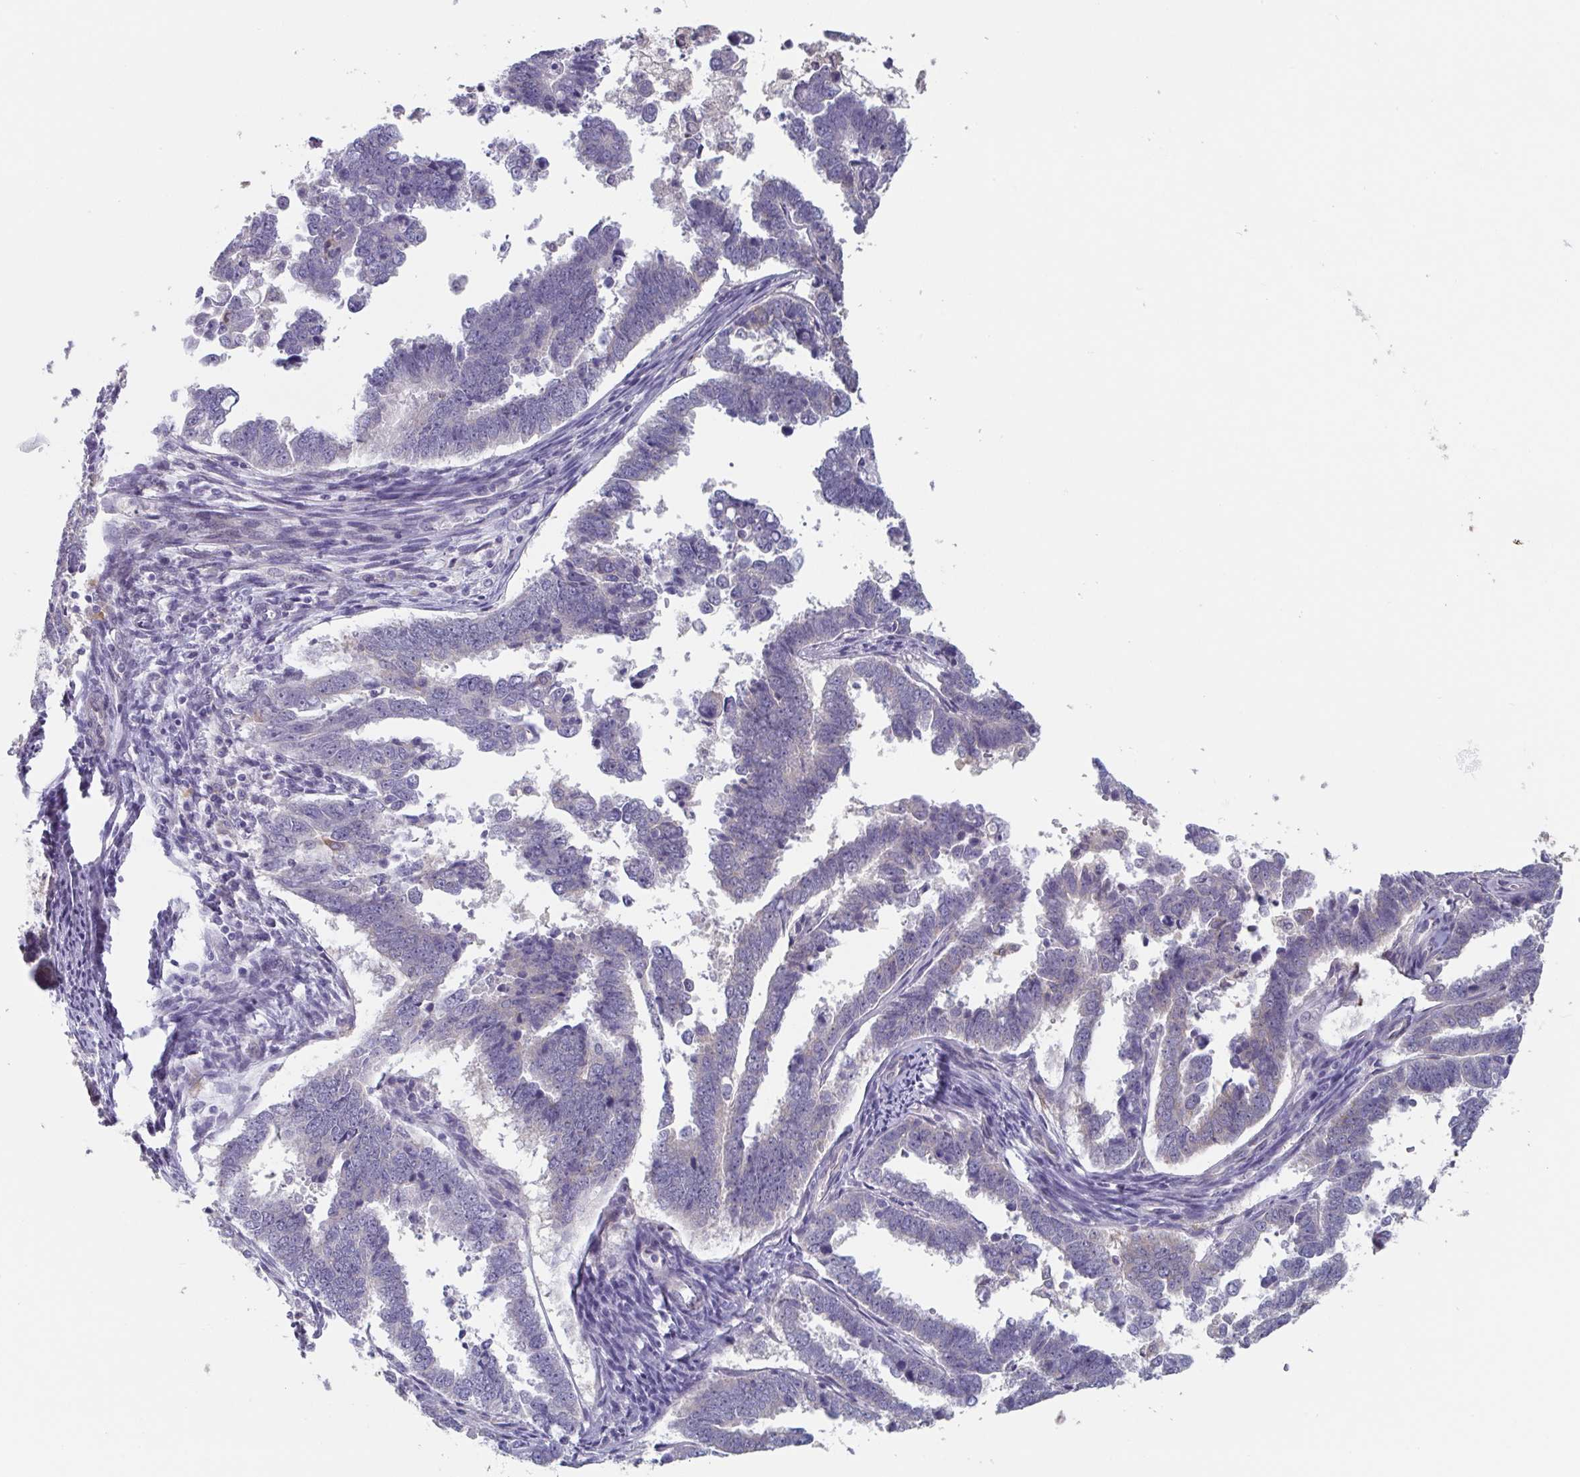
{"staining": {"intensity": "negative", "quantity": "none", "location": "none"}, "tissue": "endometrial cancer", "cell_type": "Tumor cells", "image_type": "cancer", "snomed": [{"axis": "morphology", "description": "Adenocarcinoma, NOS"}, {"axis": "topography", "description": "Endometrium"}], "caption": "Immunohistochemistry image of human endometrial adenocarcinoma stained for a protein (brown), which exhibits no staining in tumor cells.", "gene": "PTPRD", "patient": {"sex": "female", "age": 75}}